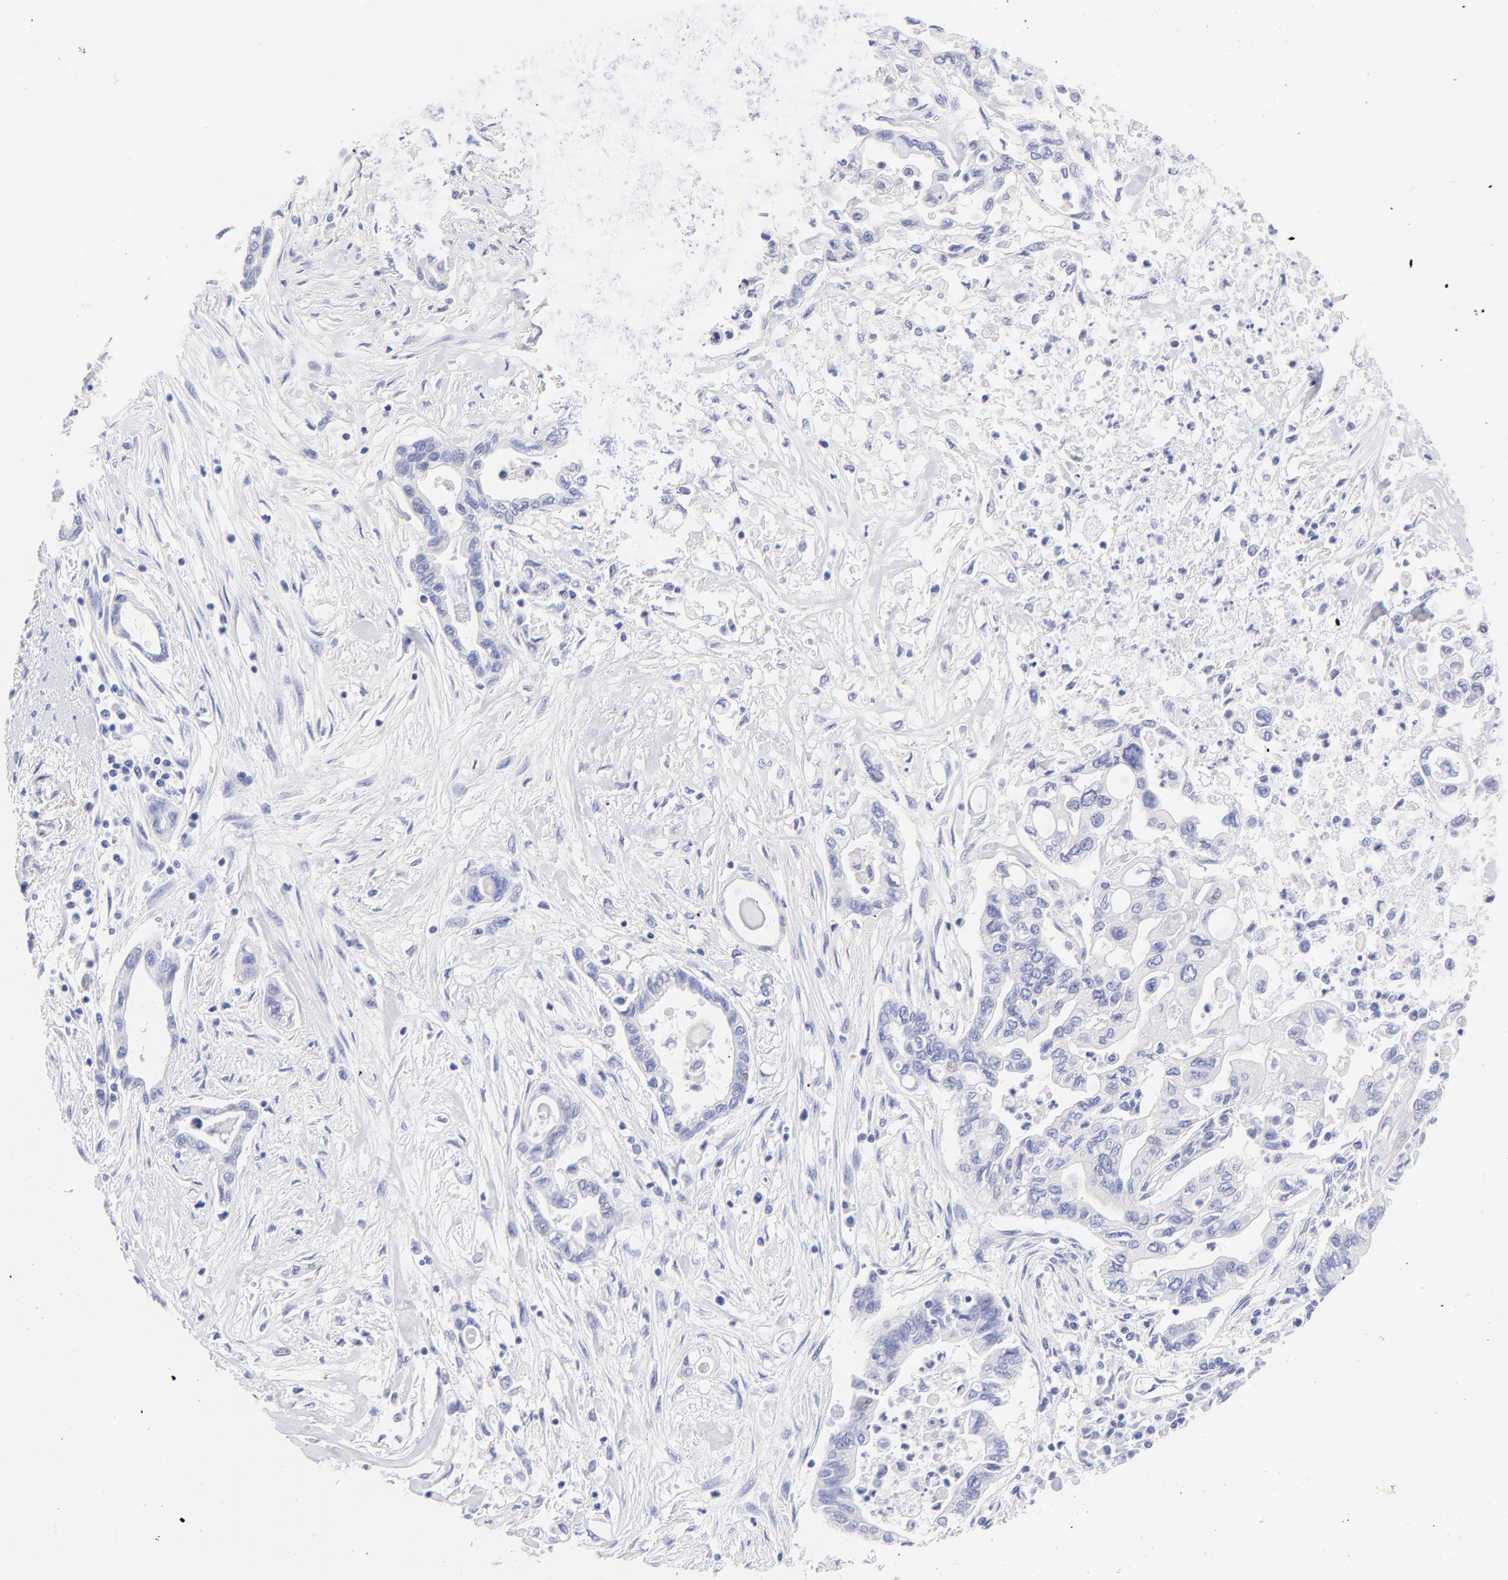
{"staining": {"intensity": "negative", "quantity": "none", "location": "none"}, "tissue": "pancreatic cancer", "cell_type": "Tumor cells", "image_type": "cancer", "snomed": [{"axis": "morphology", "description": "Adenocarcinoma, NOS"}, {"axis": "topography", "description": "Pancreas"}], "caption": "Immunohistochemical staining of human pancreatic cancer shows no significant staining in tumor cells.", "gene": "FRMPD3", "patient": {"sex": "female", "age": 57}}